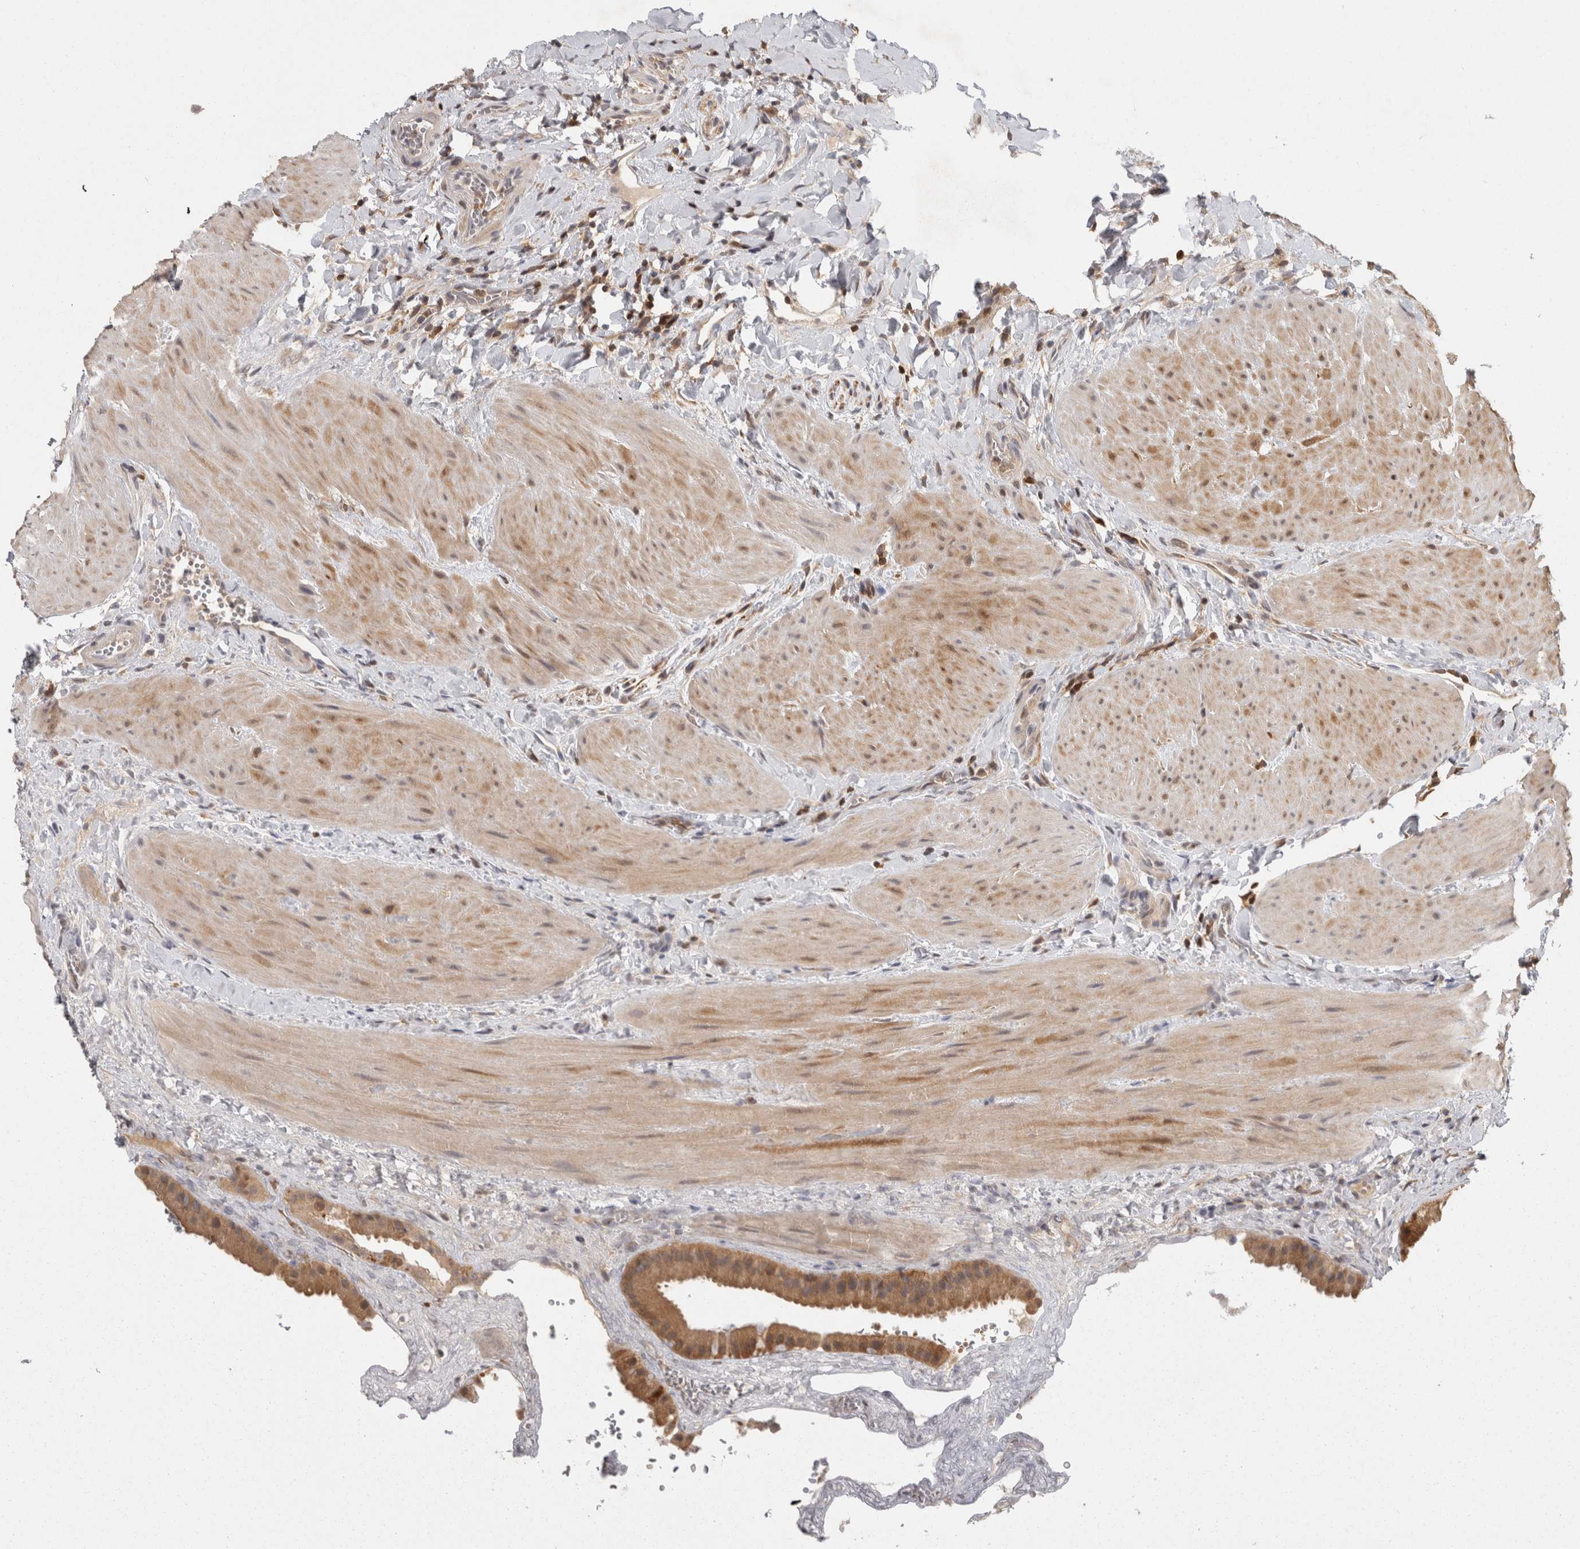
{"staining": {"intensity": "moderate", "quantity": ">75%", "location": "cytoplasmic/membranous,nuclear"}, "tissue": "gallbladder", "cell_type": "Glandular cells", "image_type": "normal", "snomed": [{"axis": "morphology", "description": "Normal tissue, NOS"}, {"axis": "topography", "description": "Gallbladder"}], "caption": "Normal gallbladder displays moderate cytoplasmic/membranous,nuclear expression in approximately >75% of glandular cells (DAB = brown stain, brightfield microscopy at high magnification)..", "gene": "ACAT2", "patient": {"sex": "male", "age": 55}}